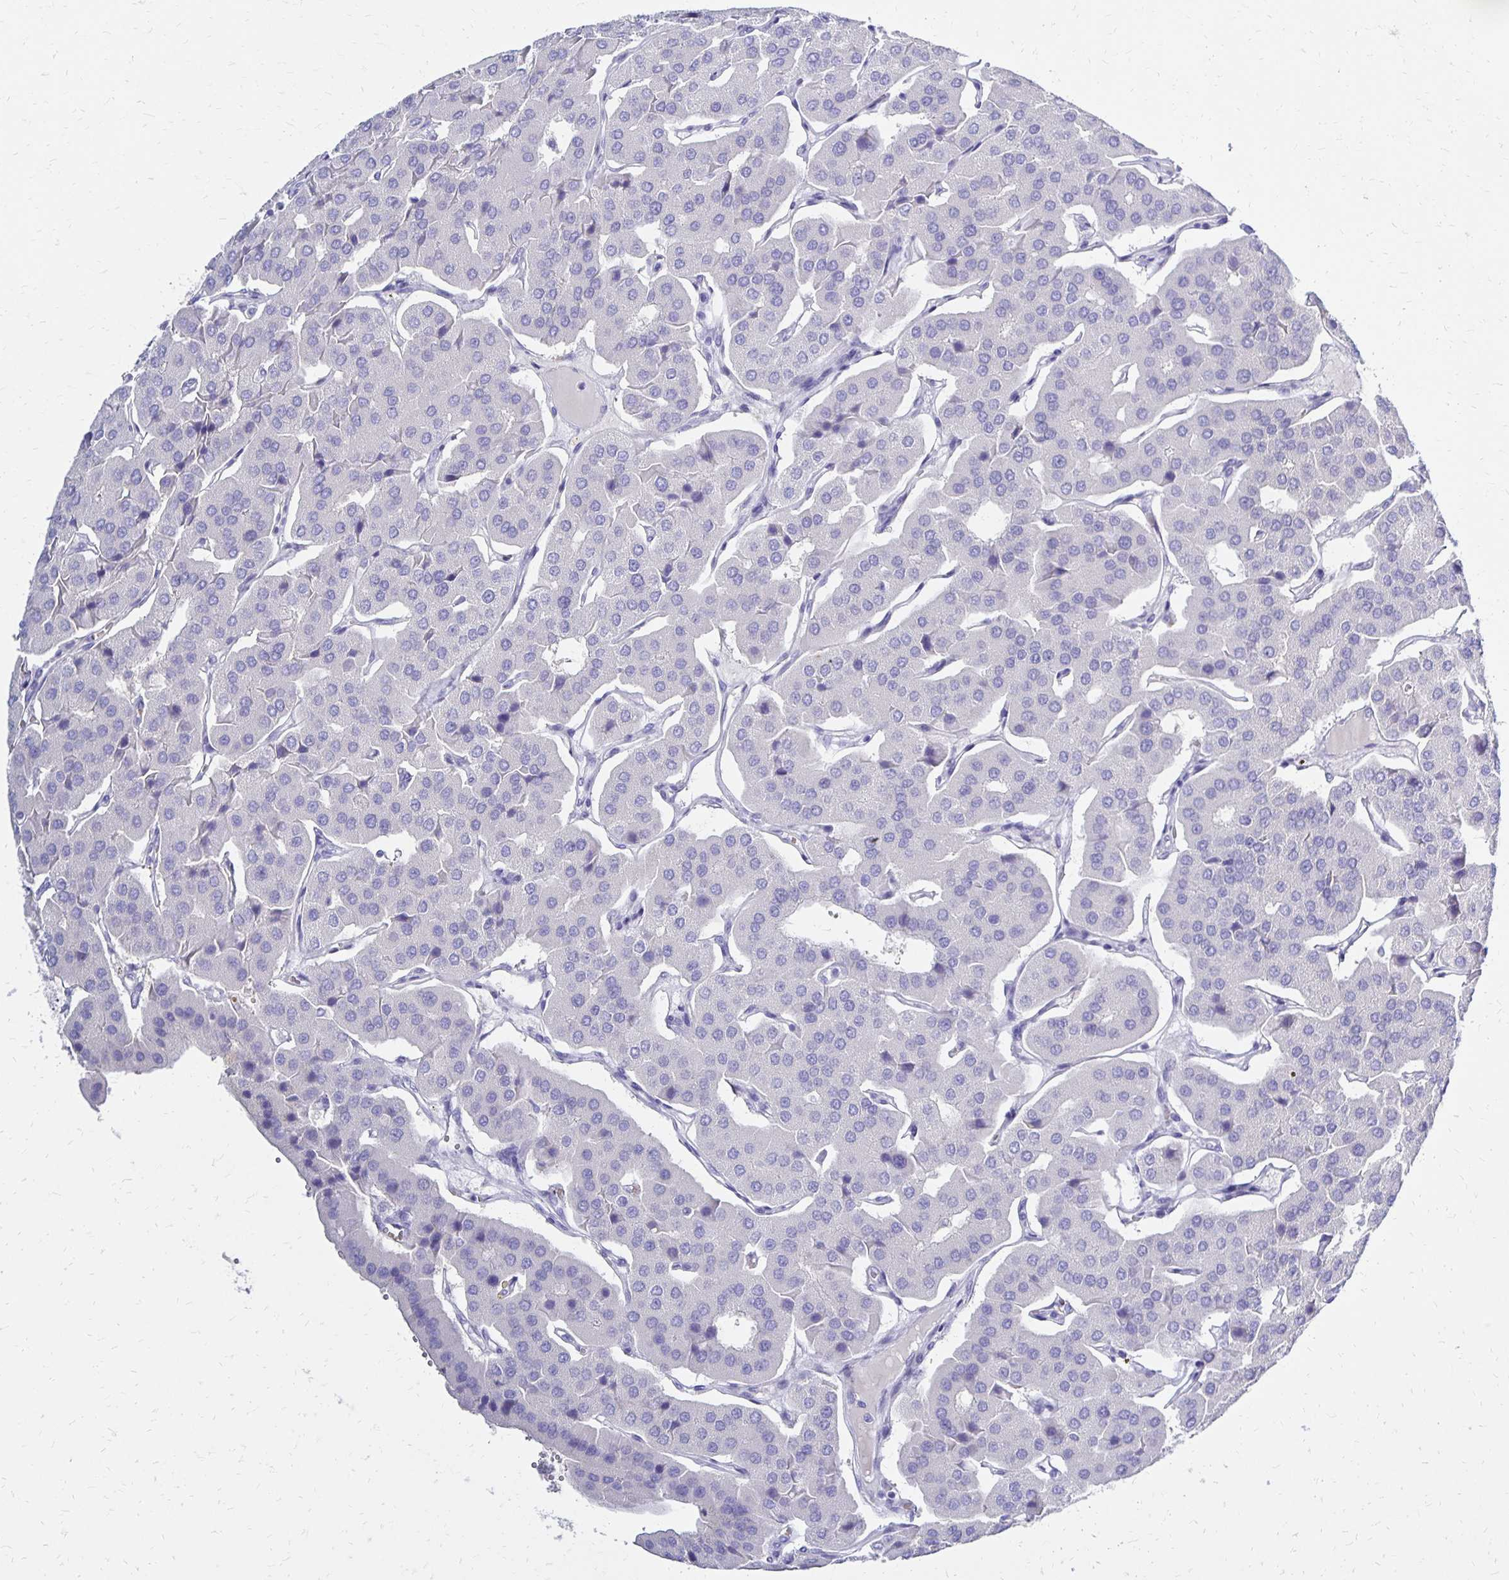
{"staining": {"intensity": "negative", "quantity": "none", "location": "none"}, "tissue": "parathyroid gland", "cell_type": "Glandular cells", "image_type": "normal", "snomed": [{"axis": "morphology", "description": "Normal tissue, NOS"}, {"axis": "morphology", "description": "Adenoma, NOS"}, {"axis": "topography", "description": "Parathyroid gland"}], "caption": "Parathyroid gland was stained to show a protein in brown. There is no significant expression in glandular cells. Nuclei are stained in blue.", "gene": "FNTB", "patient": {"sex": "female", "age": 86}}